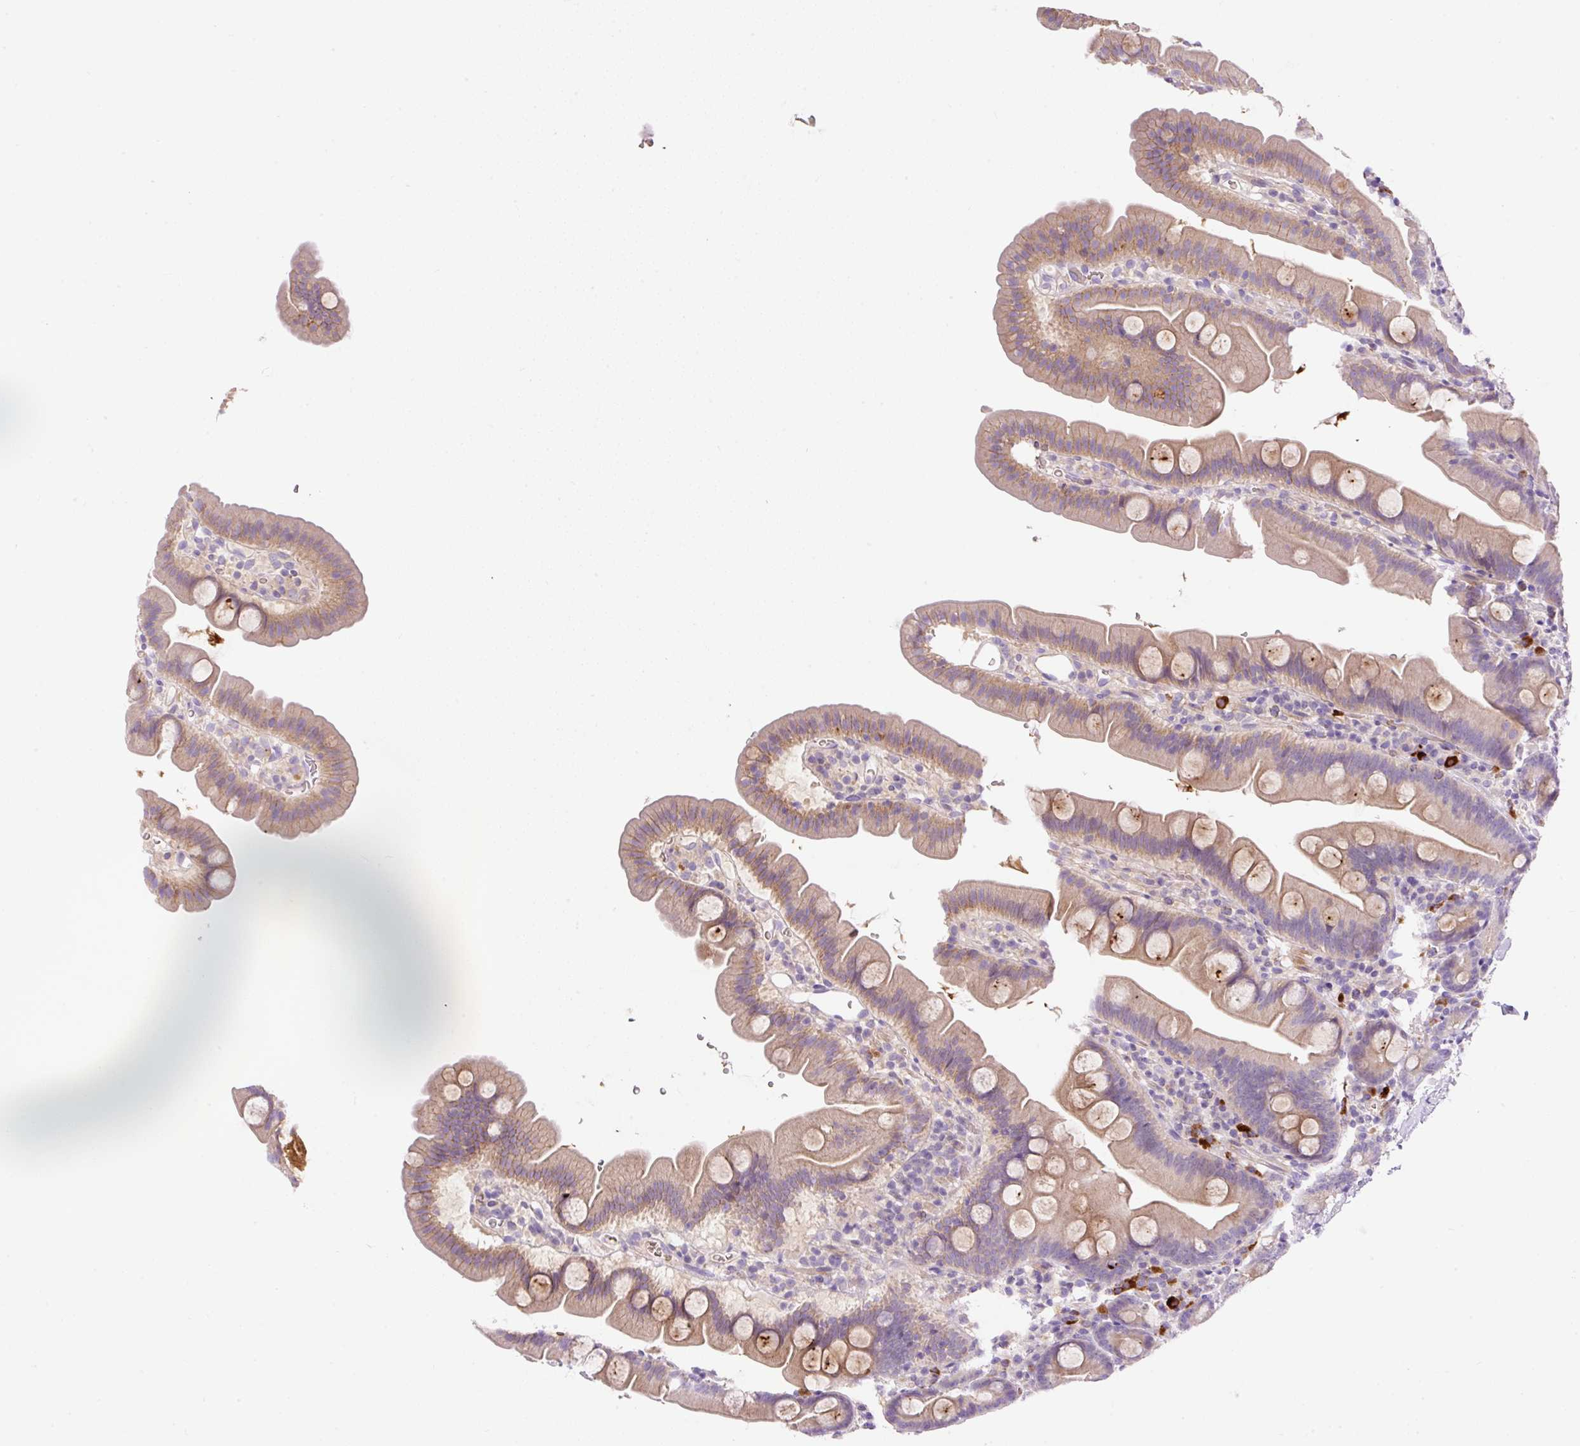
{"staining": {"intensity": "moderate", "quantity": "25%-75%", "location": "cytoplasmic/membranous"}, "tissue": "small intestine", "cell_type": "Glandular cells", "image_type": "normal", "snomed": [{"axis": "morphology", "description": "Normal tissue, NOS"}, {"axis": "topography", "description": "Small intestine"}], "caption": "Approximately 25%-75% of glandular cells in normal small intestine demonstrate moderate cytoplasmic/membranous protein staining as visualized by brown immunohistochemical staining.", "gene": "LHFPL5", "patient": {"sex": "female", "age": 68}}